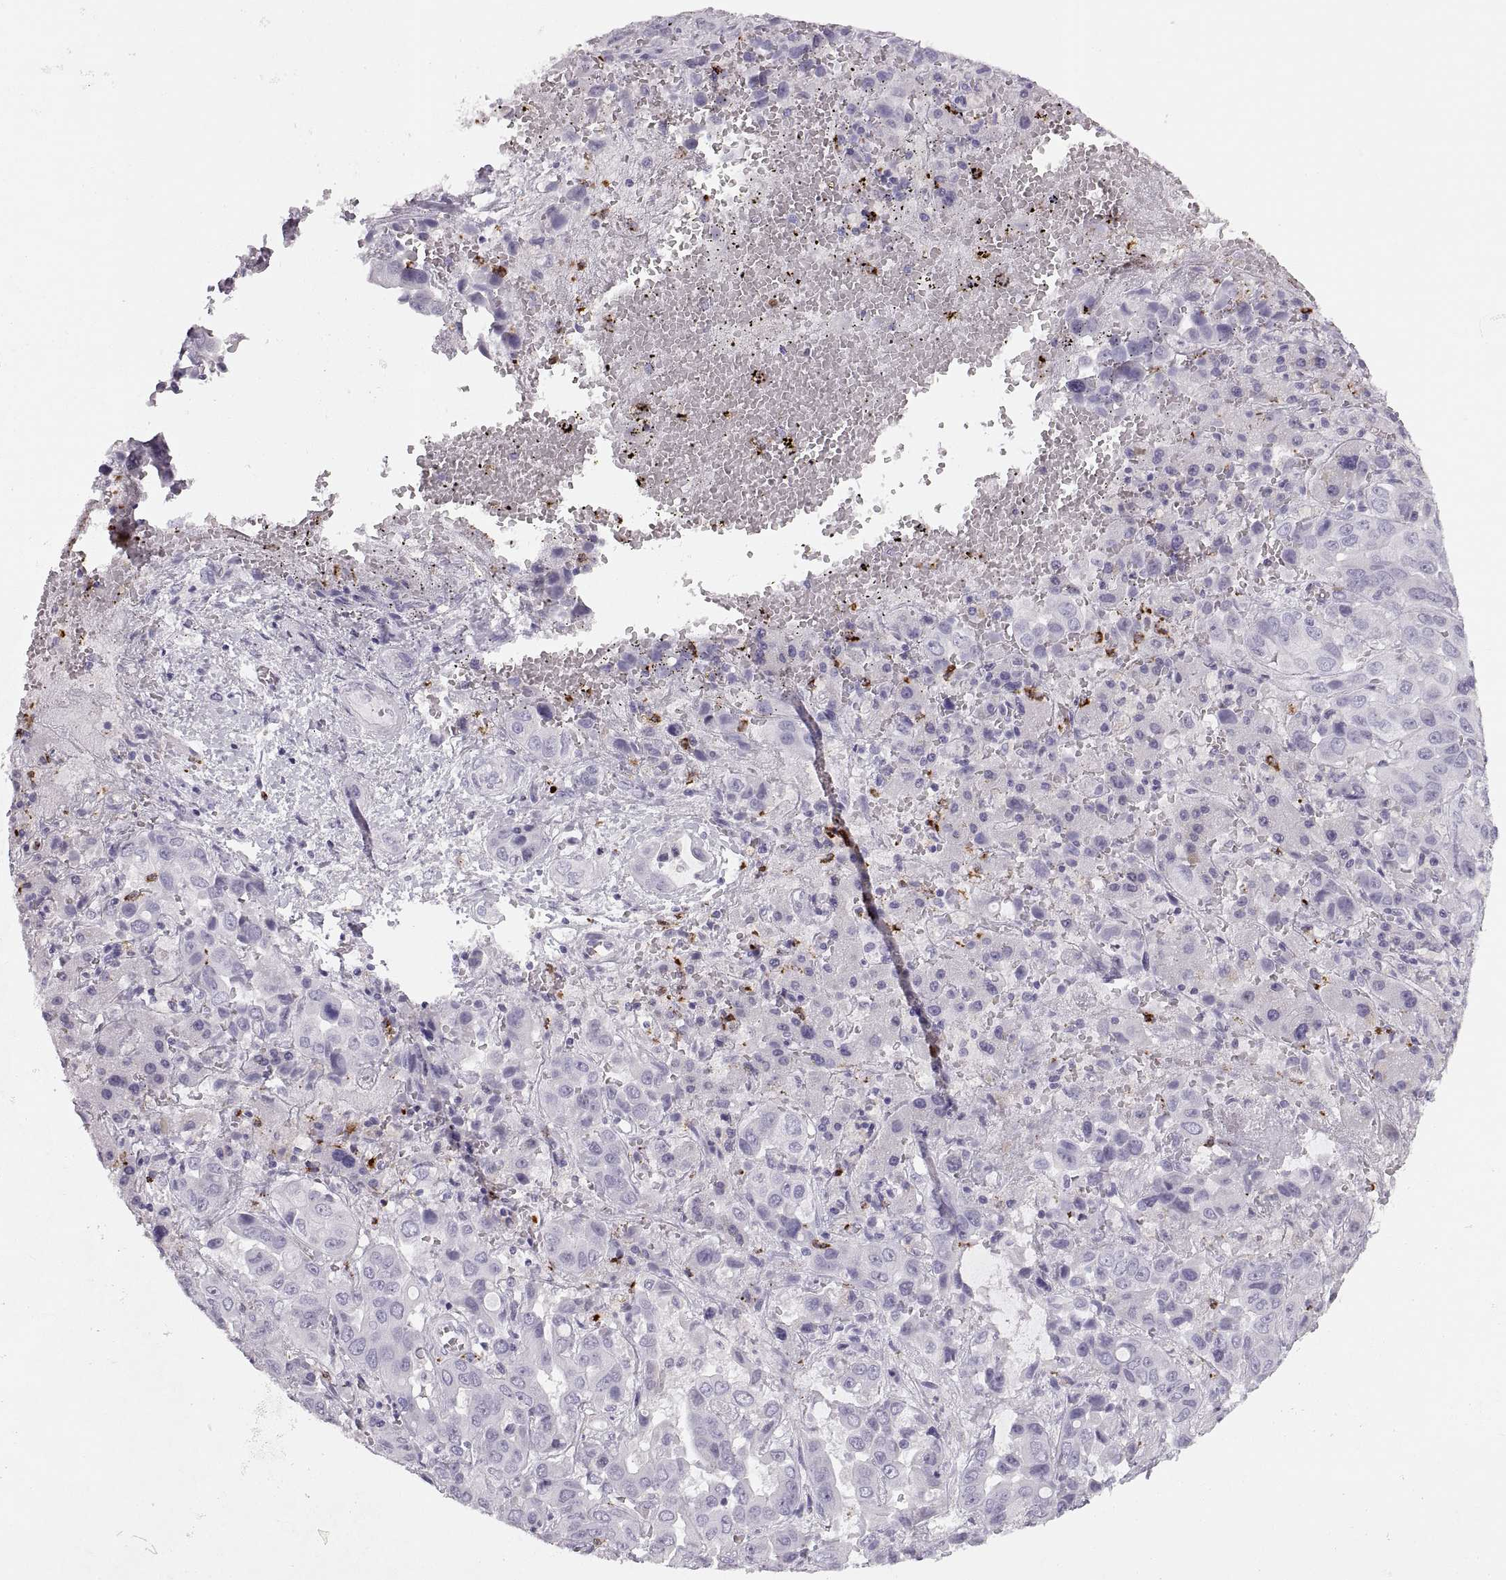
{"staining": {"intensity": "negative", "quantity": "none", "location": "none"}, "tissue": "liver cancer", "cell_type": "Tumor cells", "image_type": "cancer", "snomed": [{"axis": "morphology", "description": "Cholangiocarcinoma"}, {"axis": "topography", "description": "Liver"}], "caption": "Liver cancer stained for a protein using immunohistochemistry demonstrates no positivity tumor cells.", "gene": "MILR1", "patient": {"sex": "female", "age": 52}}